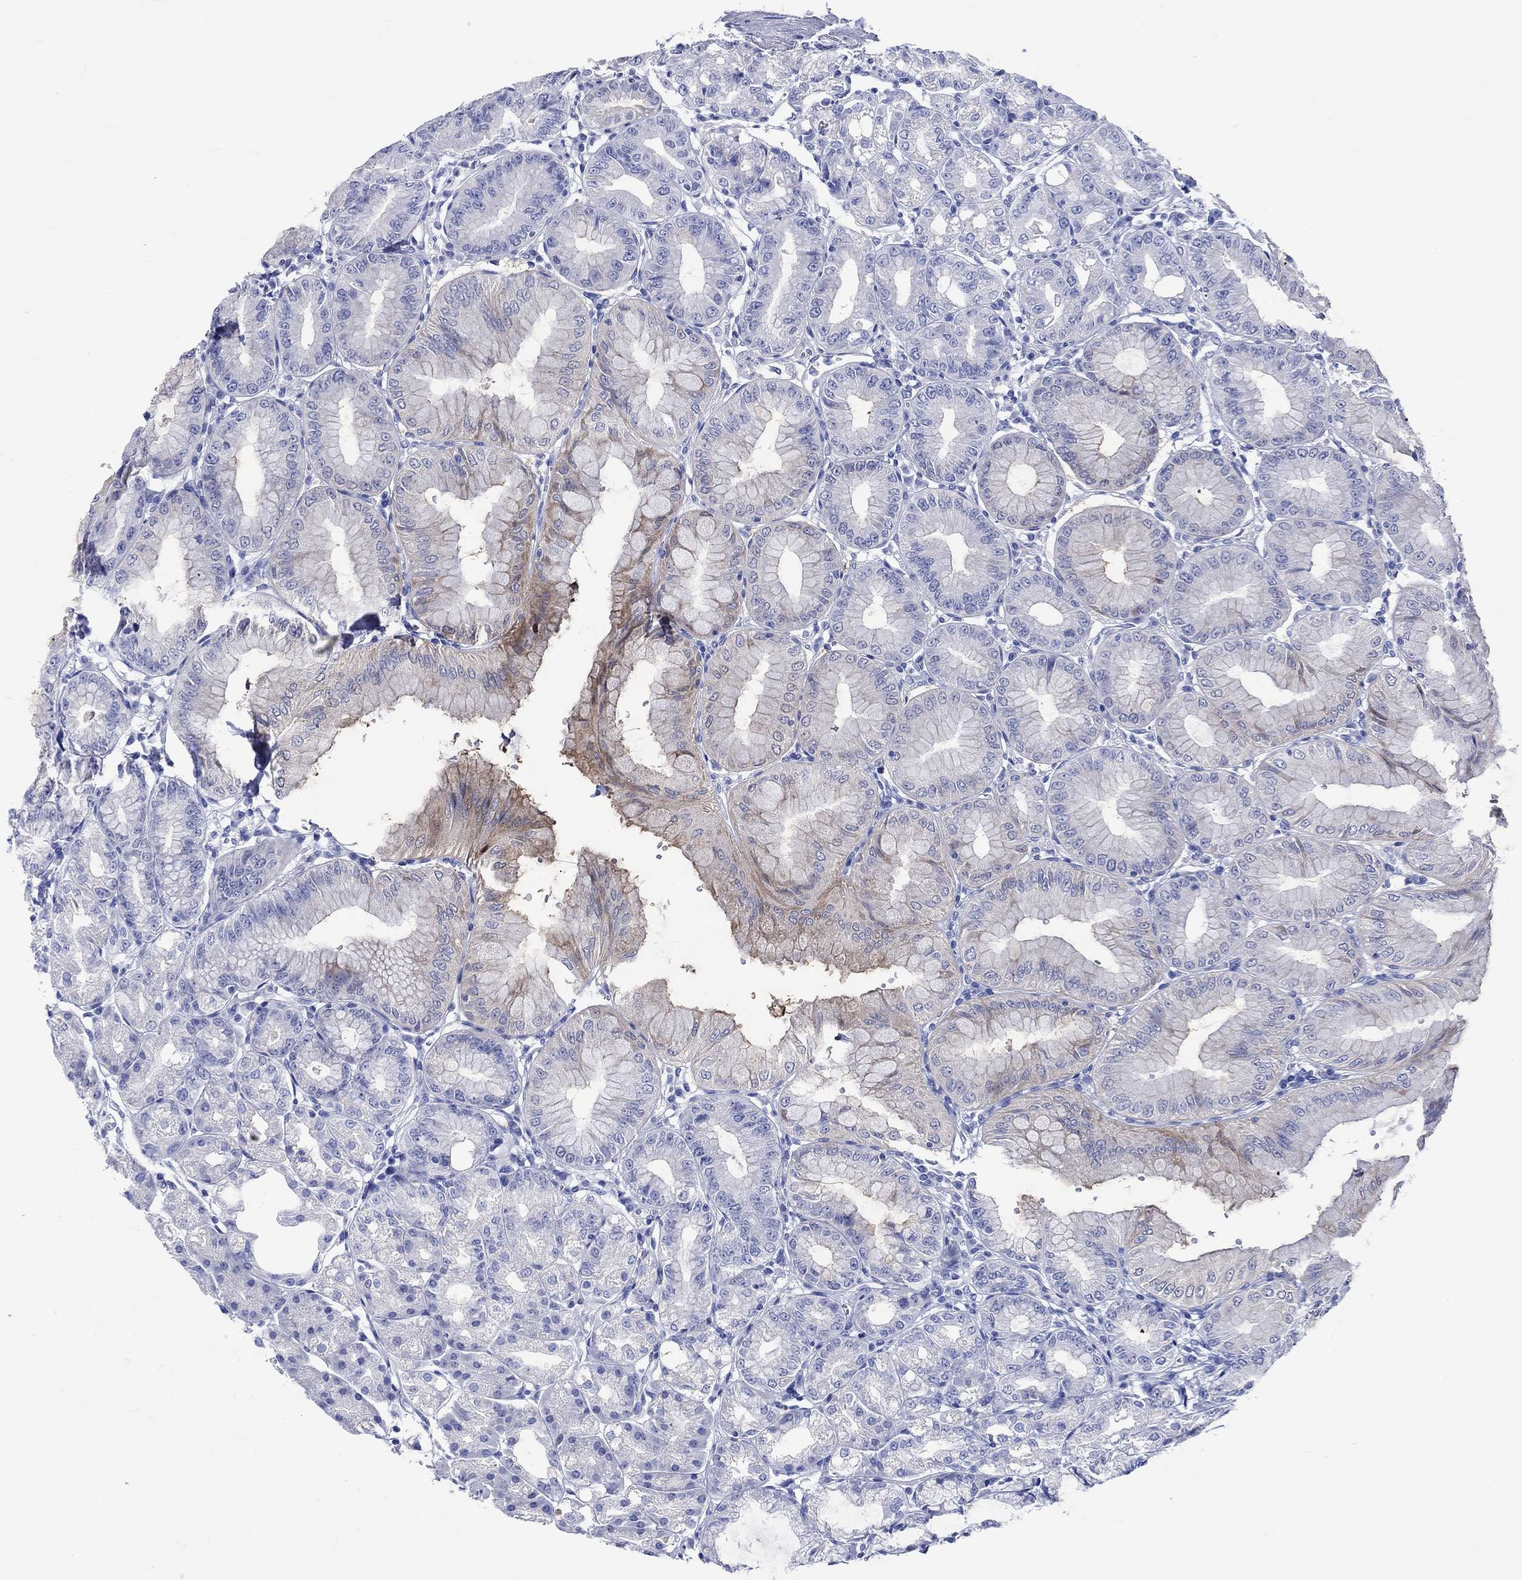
{"staining": {"intensity": "weak", "quantity": "<25%", "location": "cytoplasmic/membranous"}, "tissue": "stomach", "cell_type": "Glandular cells", "image_type": "normal", "snomed": [{"axis": "morphology", "description": "Normal tissue, NOS"}, {"axis": "topography", "description": "Stomach"}], "caption": "Immunohistochemistry (IHC) of normal stomach displays no positivity in glandular cells.", "gene": "KLHL33", "patient": {"sex": "male", "age": 71}}